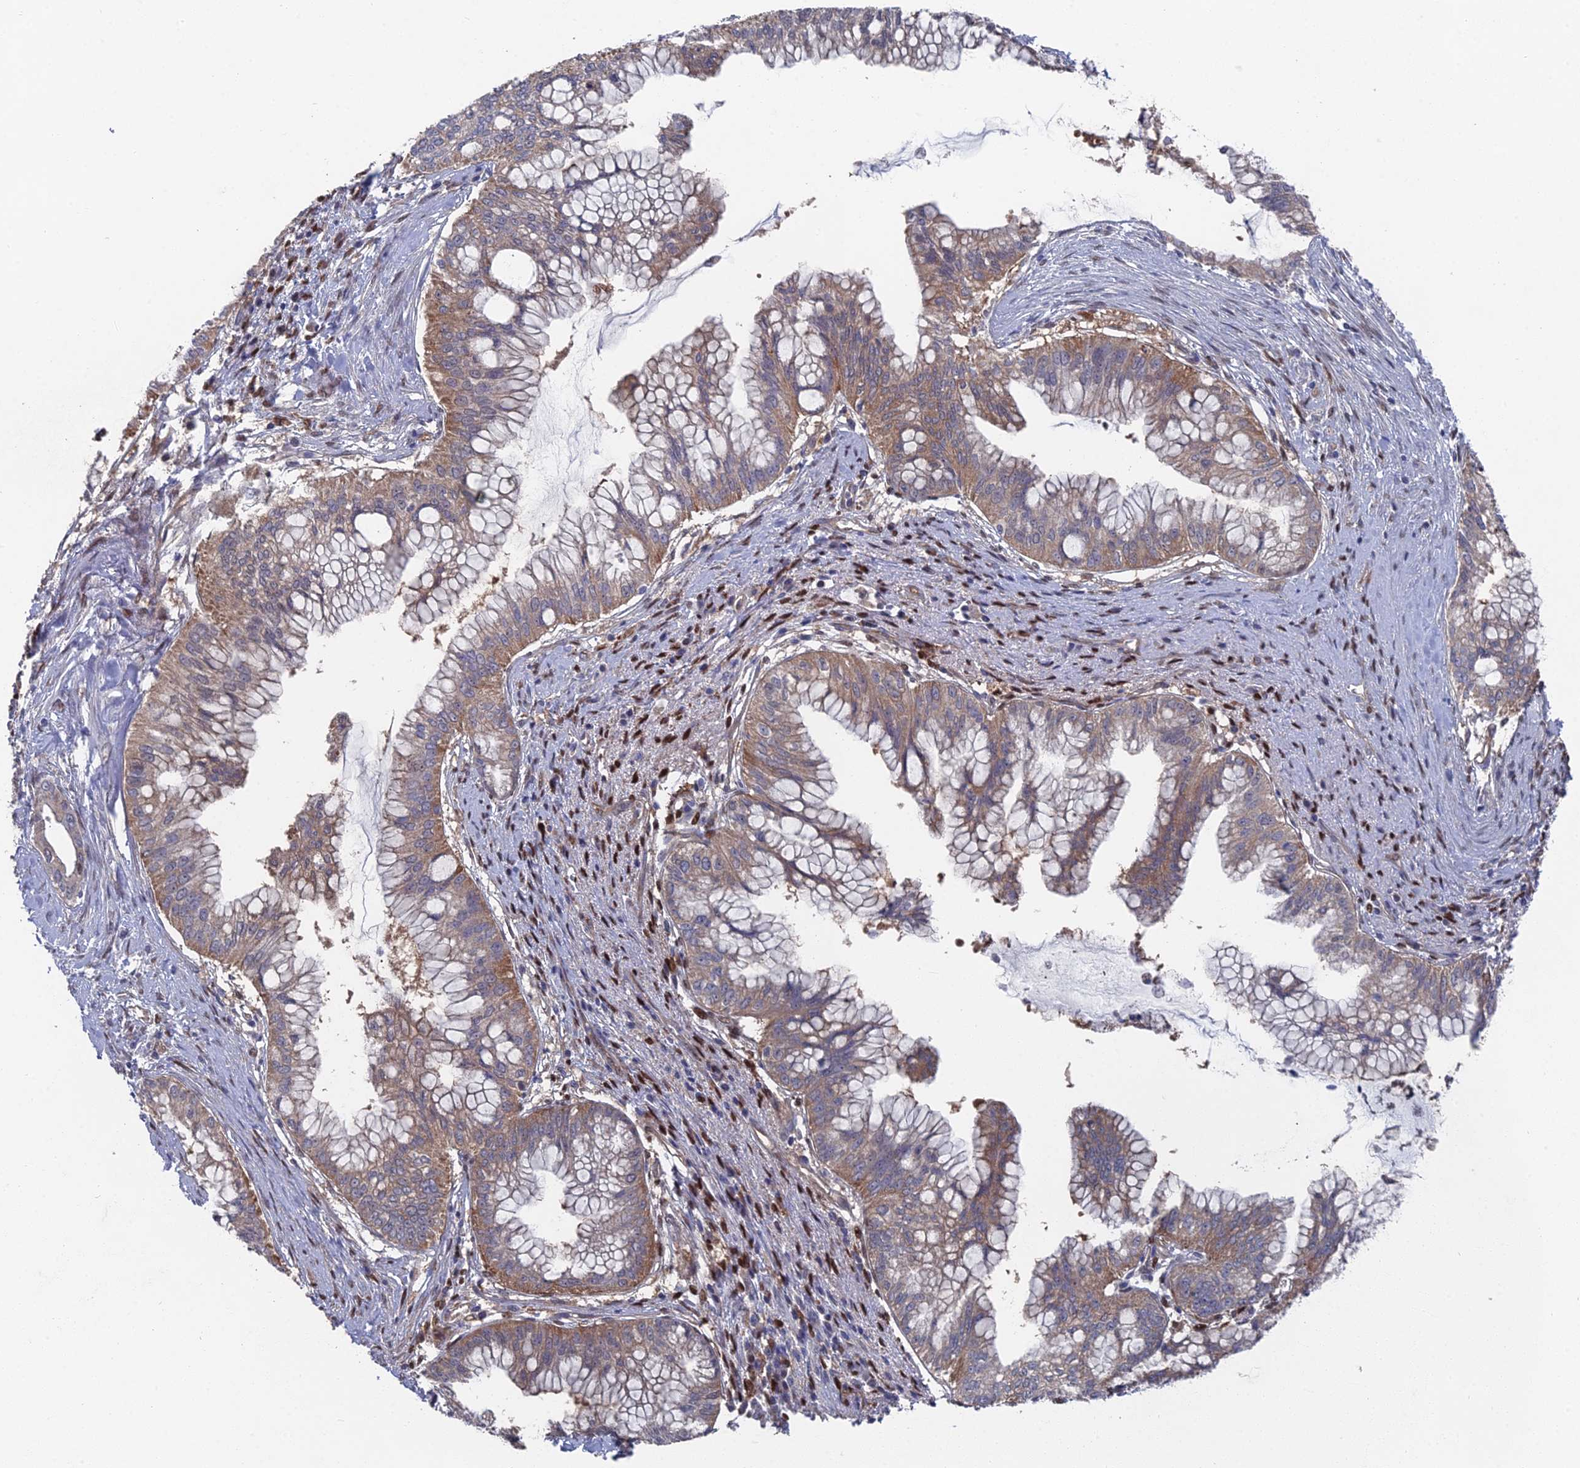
{"staining": {"intensity": "moderate", "quantity": "<25%", "location": "cytoplasmic/membranous"}, "tissue": "pancreatic cancer", "cell_type": "Tumor cells", "image_type": "cancer", "snomed": [{"axis": "morphology", "description": "Adenocarcinoma, NOS"}, {"axis": "topography", "description": "Pancreas"}], "caption": "Pancreatic cancer (adenocarcinoma) stained for a protein (brown) reveals moderate cytoplasmic/membranous positive expression in approximately <25% of tumor cells.", "gene": "UNC5D", "patient": {"sex": "male", "age": 46}}